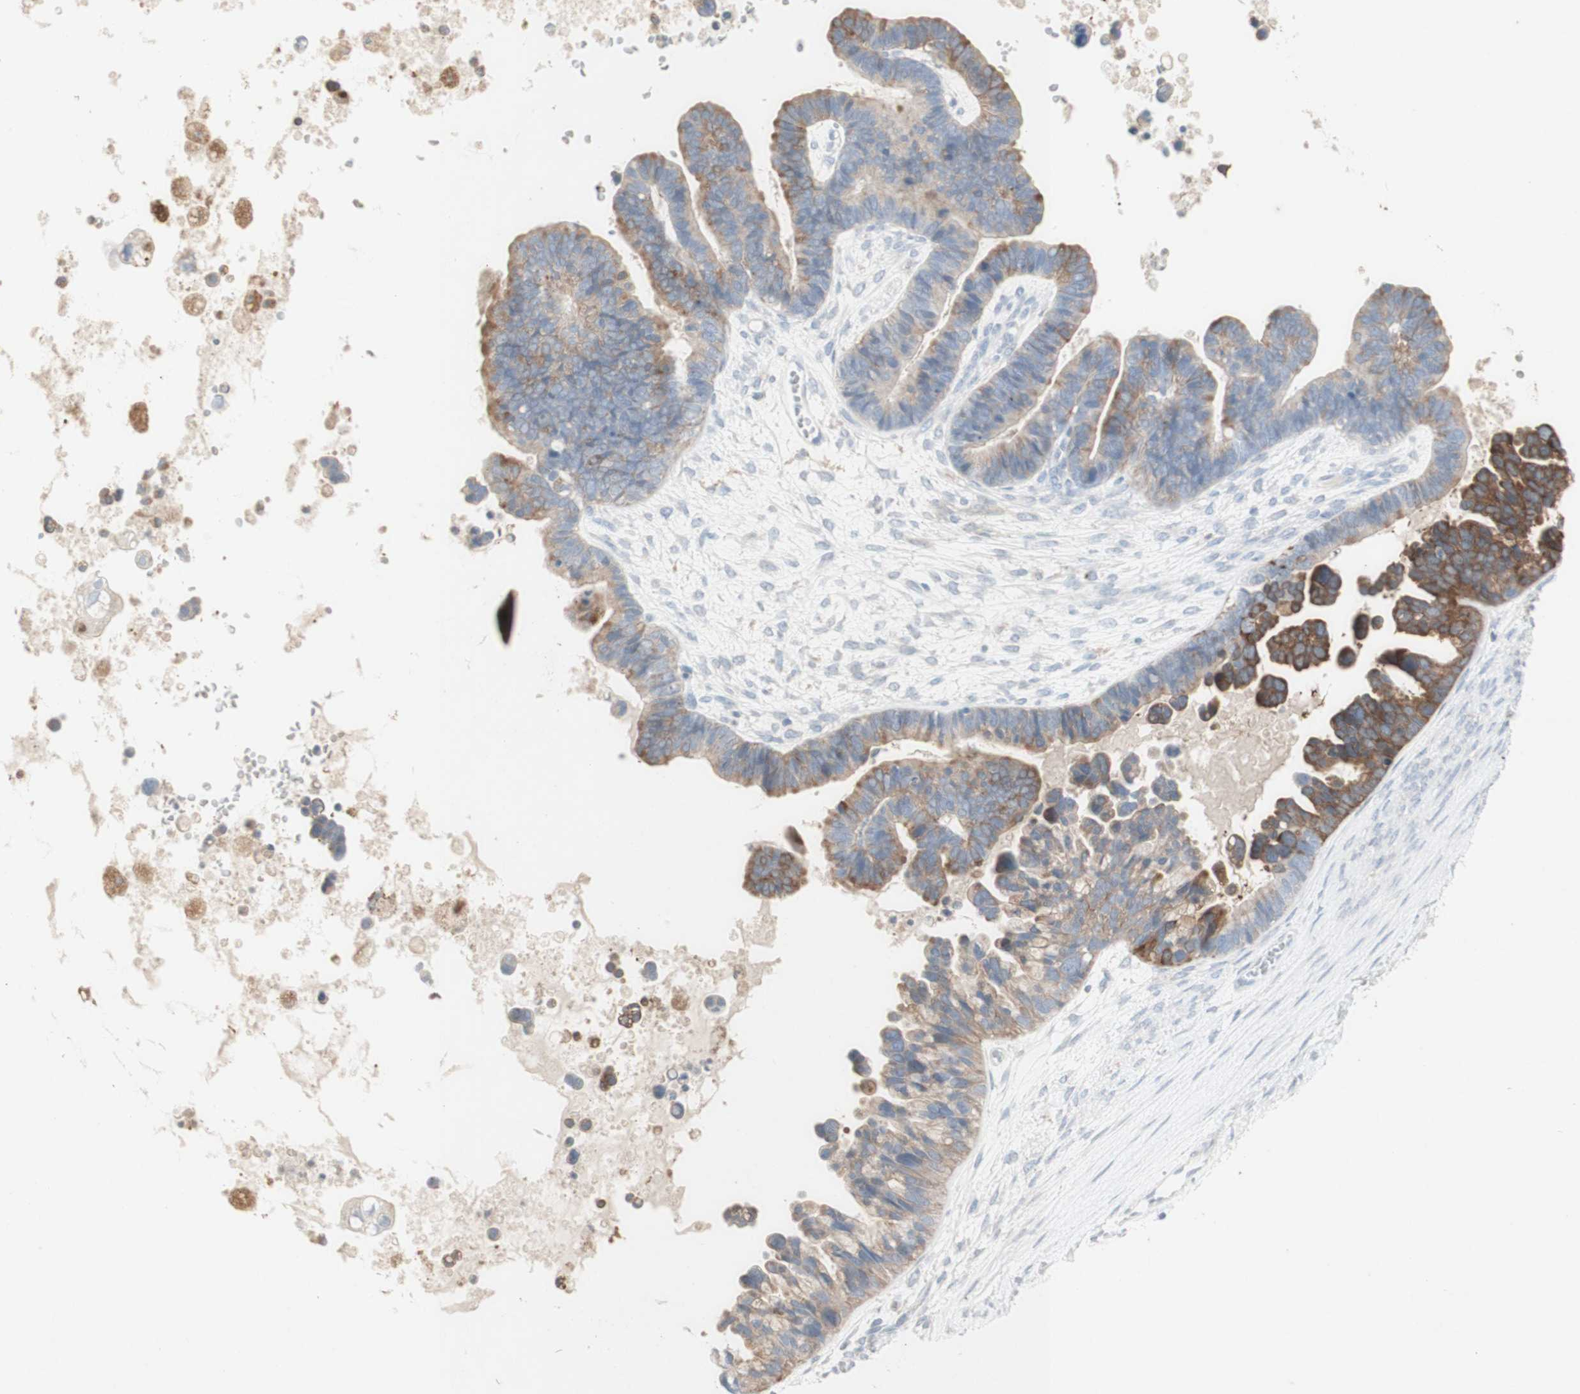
{"staining": {"intensity": "moderate", "quantity": "<25%", "location": "cytoplasmic/membranous"}, "tissue": "ovarian cancer", "cell_type": "Tumor cells", "image_type": "cancer", "snomed": [{"axis": "morphology", "description": "Cystadenocarcinoma, serous, NOS"}, {"axis": "topography", "description": "Ovary"}], "caption": "Immunohistochemical staining of ovarian cancer reveals low levels of moderate cytoplasmic/membranous protein staining in approximately <25% of tumor cells. The staining is performed using DAB (3,3'-diaminobenzidine) brown chromogen to label protein expression. The nuclei are counter-stained blue using hematoxylin.", "gene": "ATP6V1B1", "patient": {"sex": "female", "age": 56}}